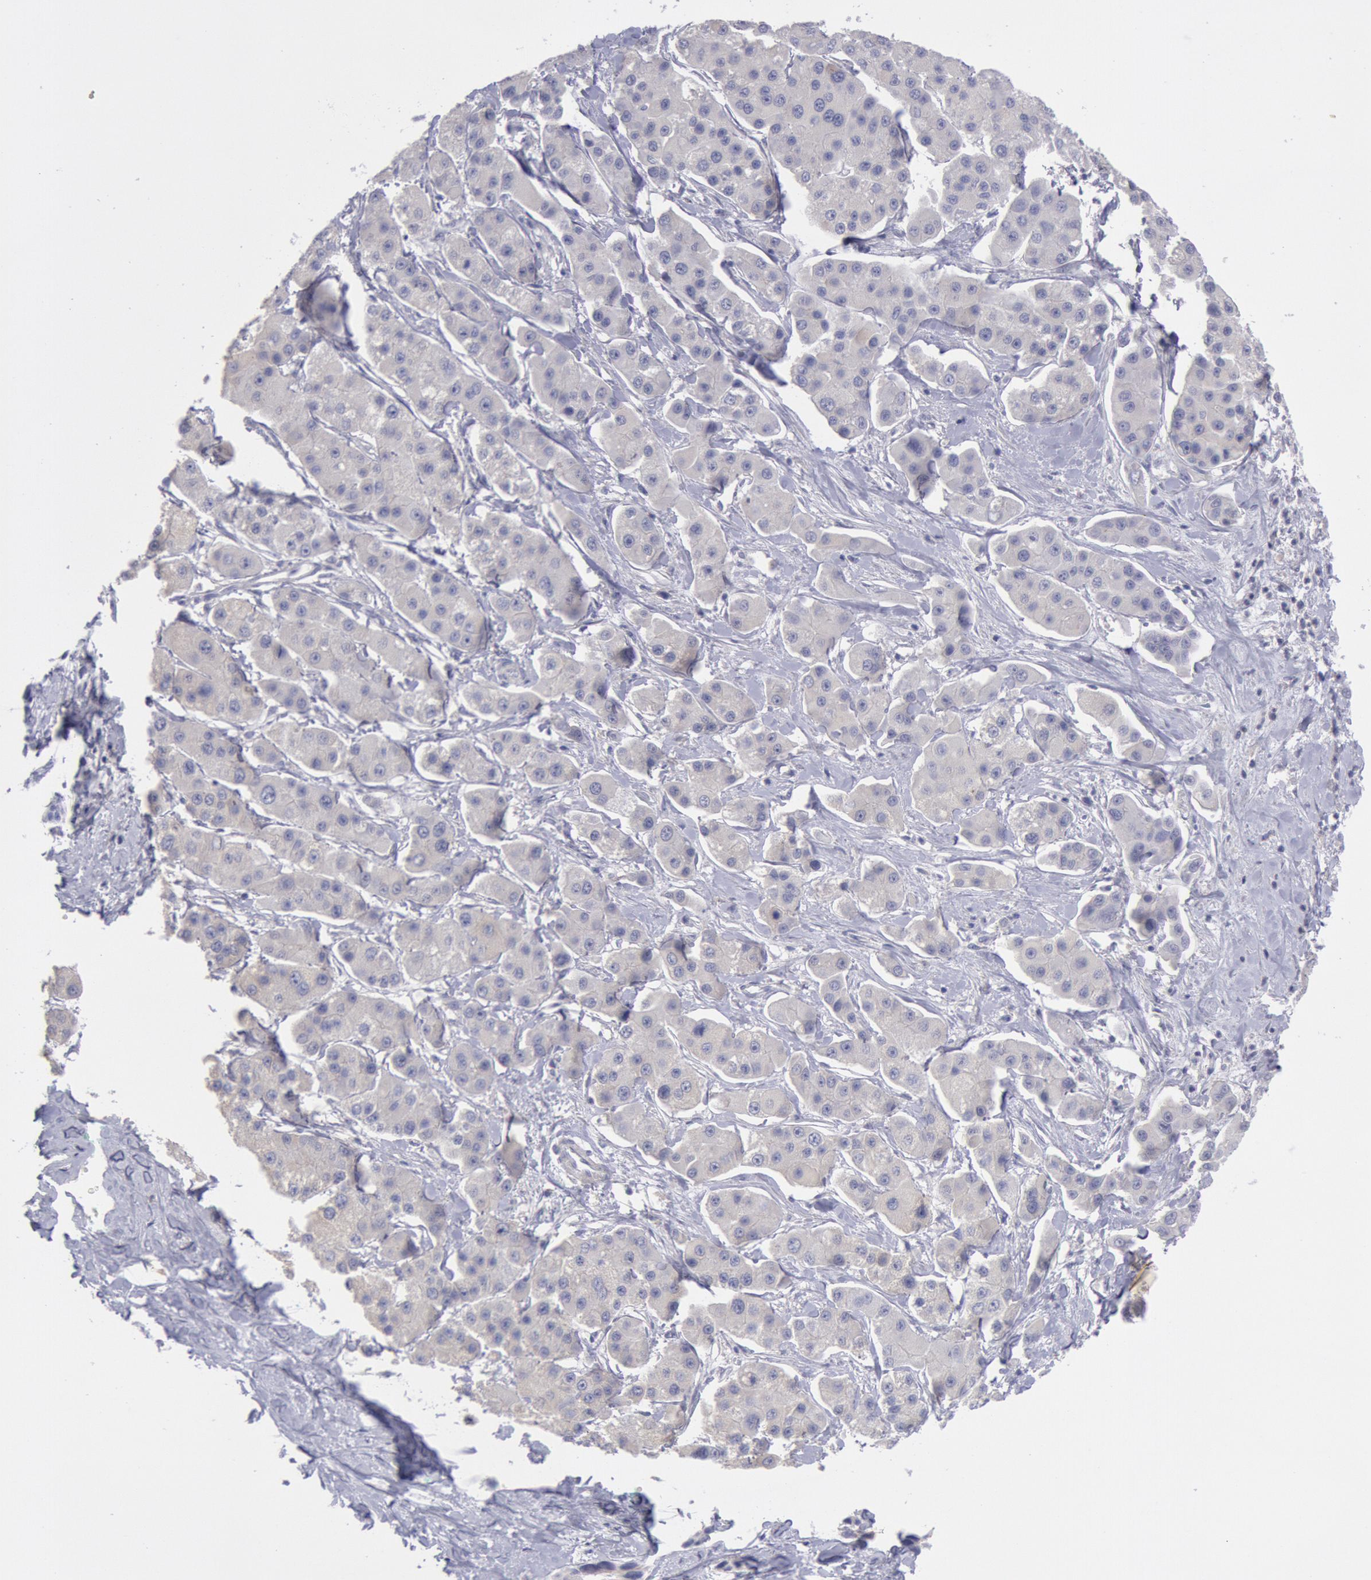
{"staining": {"intensity": "negative", "quantity": "none", "location": "none"}, "tissue": "liver cancer", "cell_type": "Tumor cells", "image_type": "cancer", "snomed": [{"axis": "morphology", "description": "Carcinoma, Hepatocellular, NOS"}, {"axis": "topography", "description": "Liver"}], "caption": "Immunohistochemical staining of human liver hepatocellular carcinoma exhibits no significant positivity in tumor cells. (Stains: DAB (3,3'-diaminobenzidine) immunohistochemistry with hematoxylin counter stain, Microscopy: brightfield microscopy at high magnification).", "gene": "MYH7", "patient": {"sex": "female", "age": 85}}